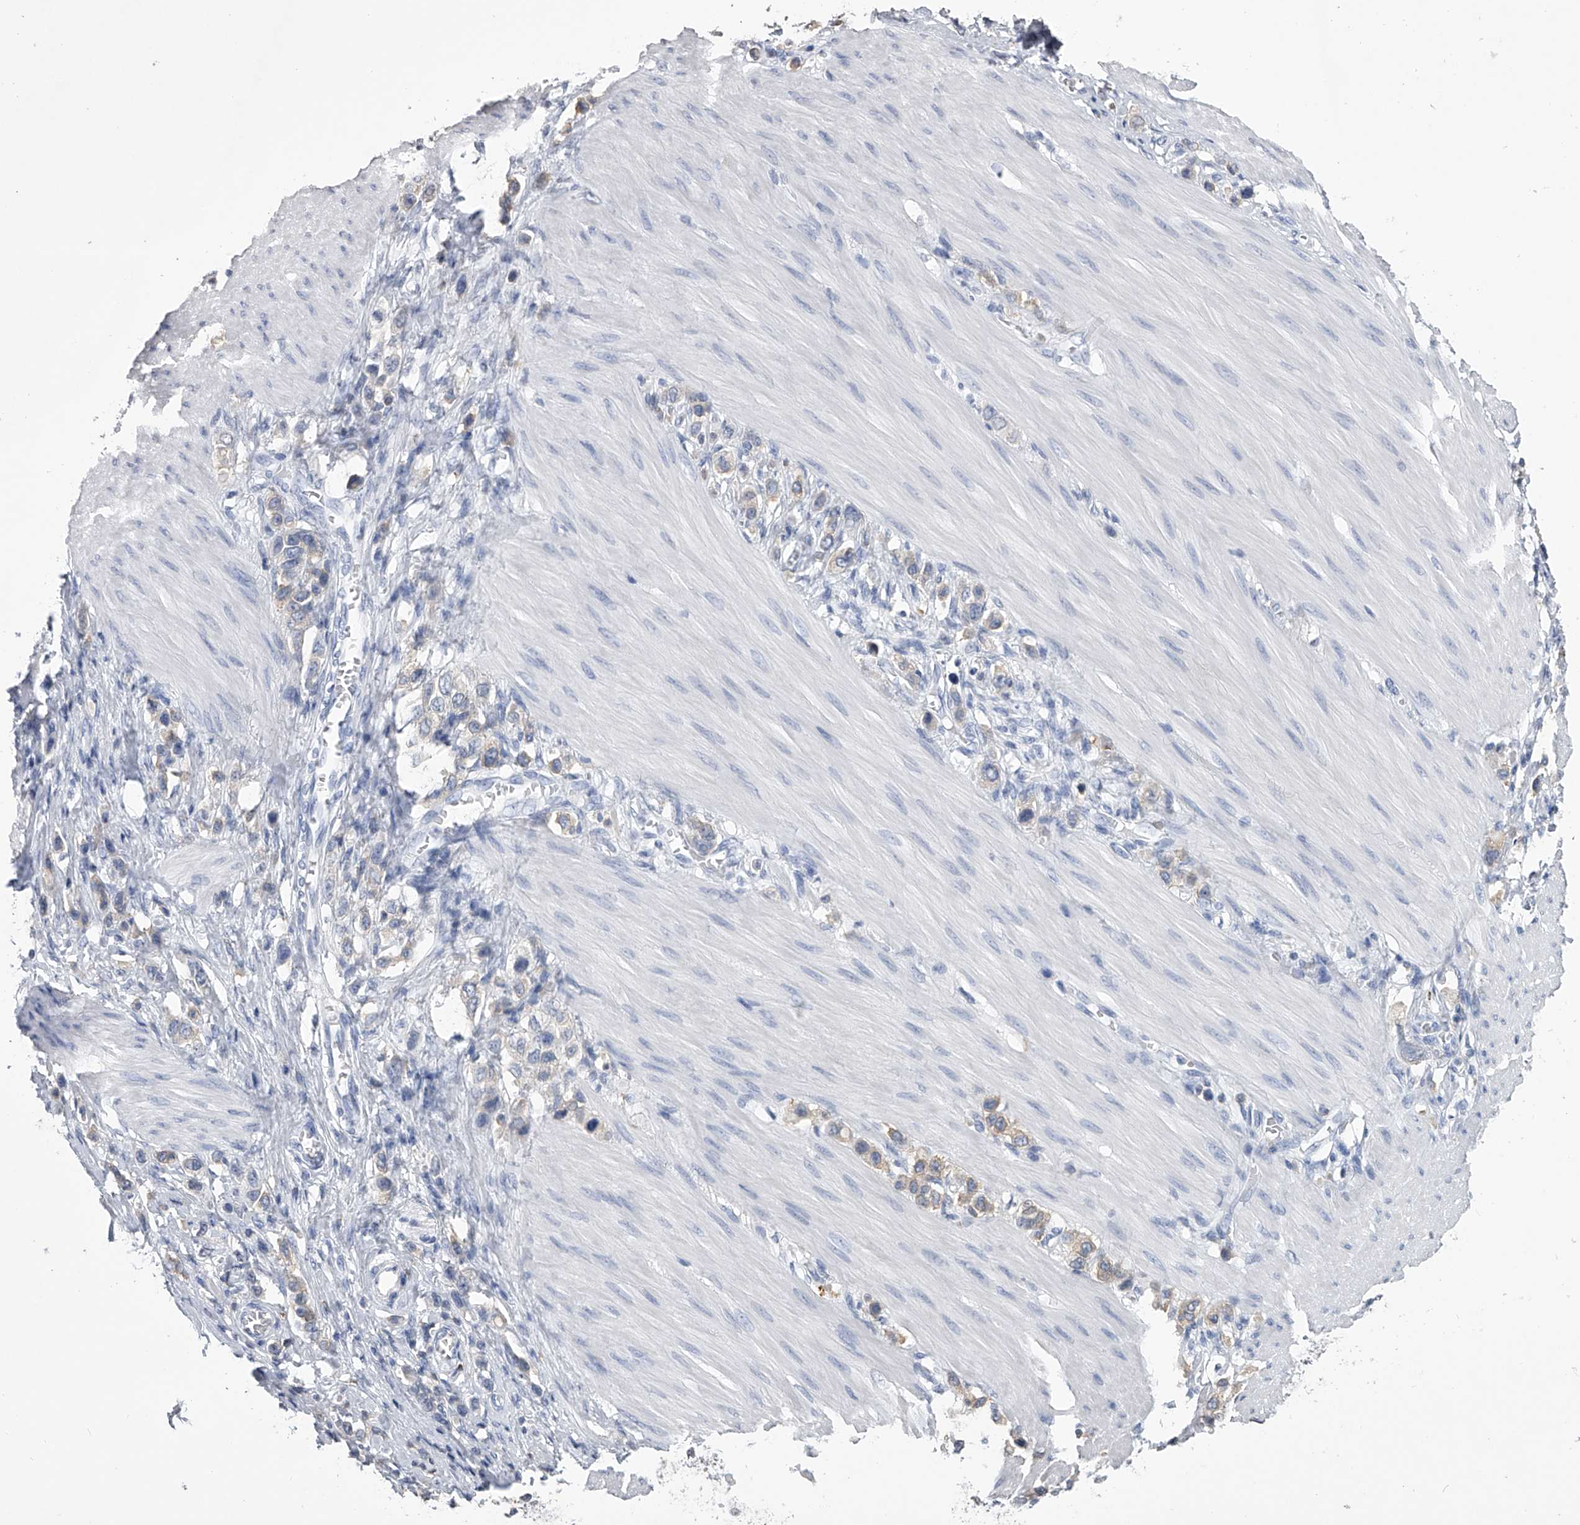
{"staining": {"intensity": "negative", "quantity": "none", "location": "none"}, "tissue": "stomach cancer", "cell_type": "Tumor cells", "image_type": "cancer", "snomed": [{"axis": "morphology", "description": "Adenocarcinoma, NOS"}, {"axis": "topography", "description": "Stomach"}], "caption": "Adenocarcinoma (stomach) was stained to show a protein in brown. There is no significant staining in tumor cells.", "gene": "TASP1", "patient": {"sex": "female", "age": 65}}